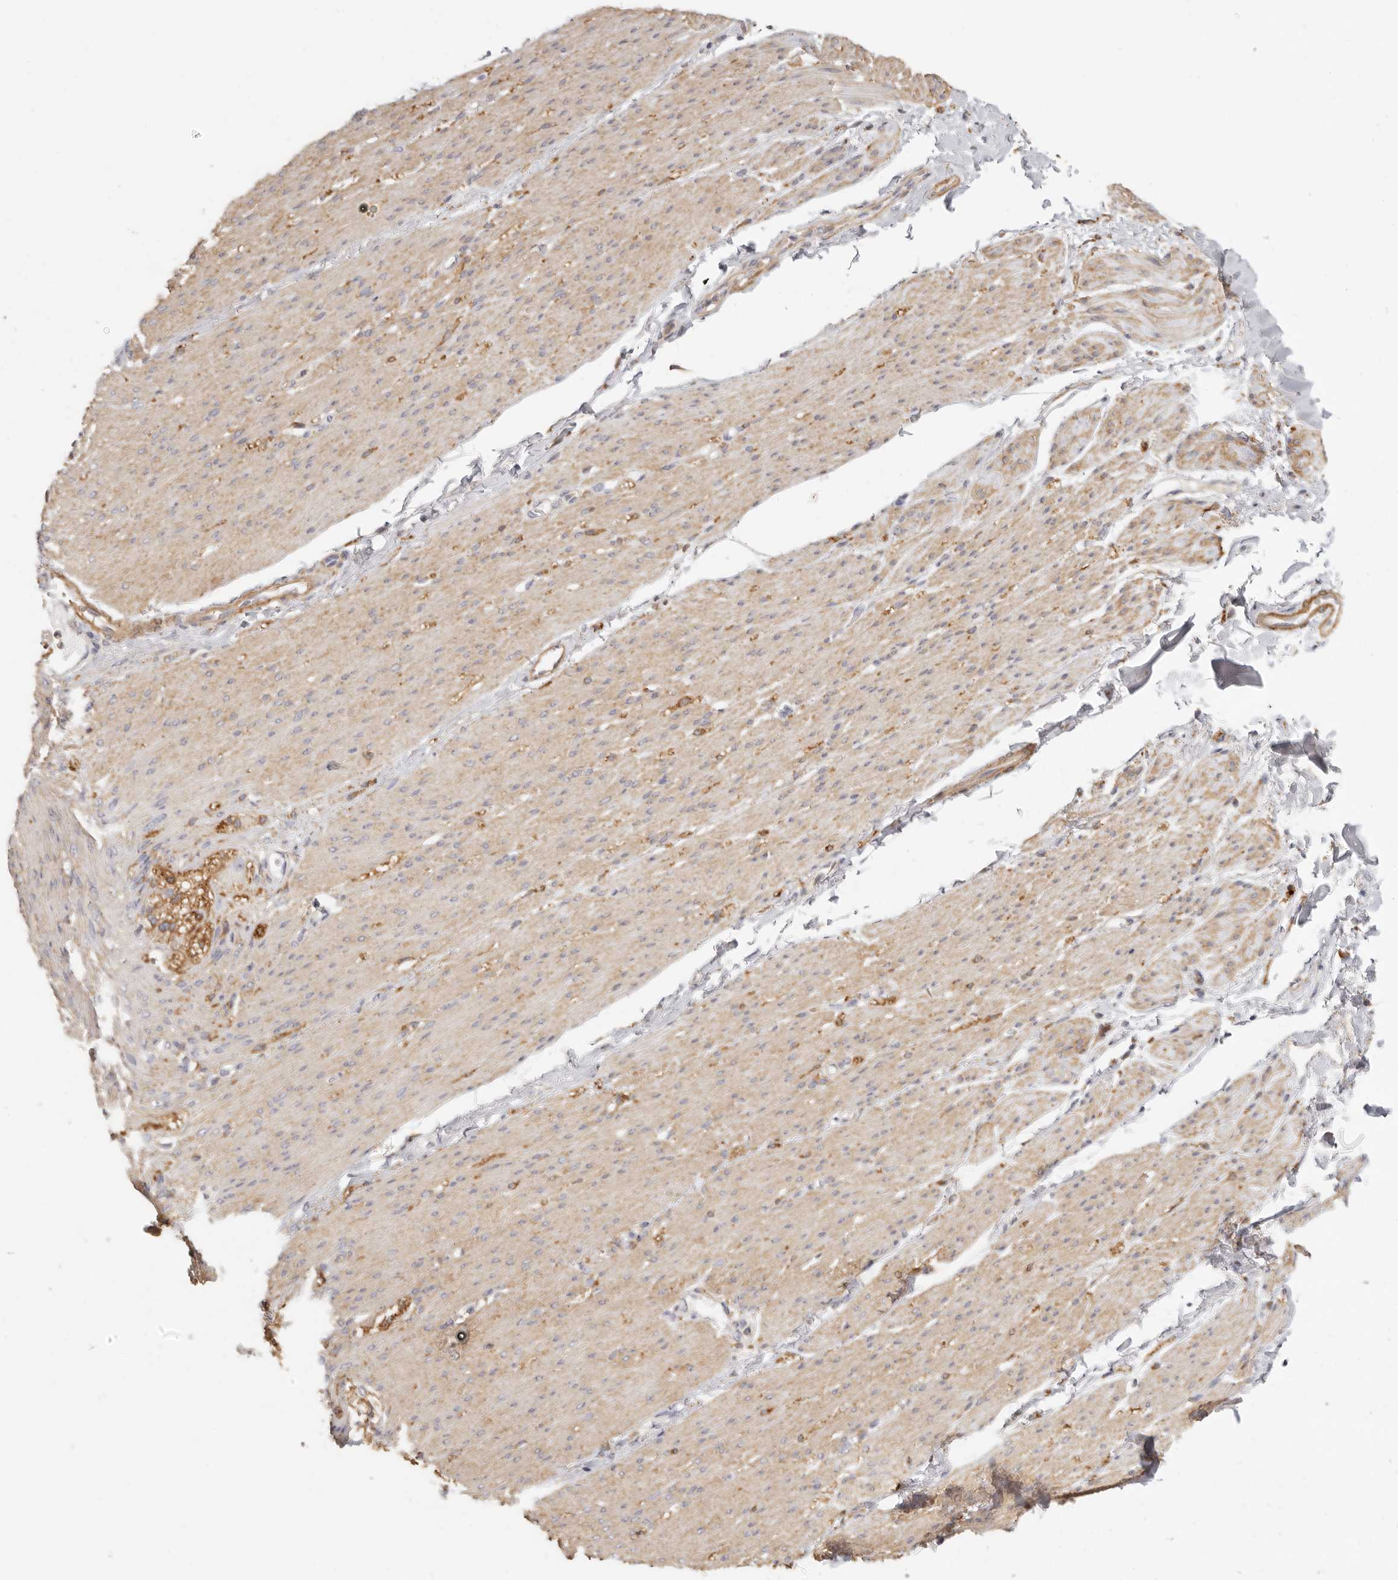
{"staining": {"intensity": "weak", "quantity": ">75%", "location": "cytoplasmic/membranous"}, "tissue": "smooth muscle", "cell_type": "Smooth muscle cells", "image_type": "normal", "snomed": [{"axis": "morphology", "description": "Normal tissue, NOS"}, {"axis": "topography", "description": "Colon"}, {"axis": "topography", "description": "Peripheral nerve tissue"}], "caption": "A brown stain highlights weak cytoplasmic/membranous expression of a protein in smooth muscle cells of normal human smooth muscle. (DAB = brown stain, brightfield microscopy at high magnification).", "gene": "NIBAN1", "patient": {"sex": "female", "age": 61}}